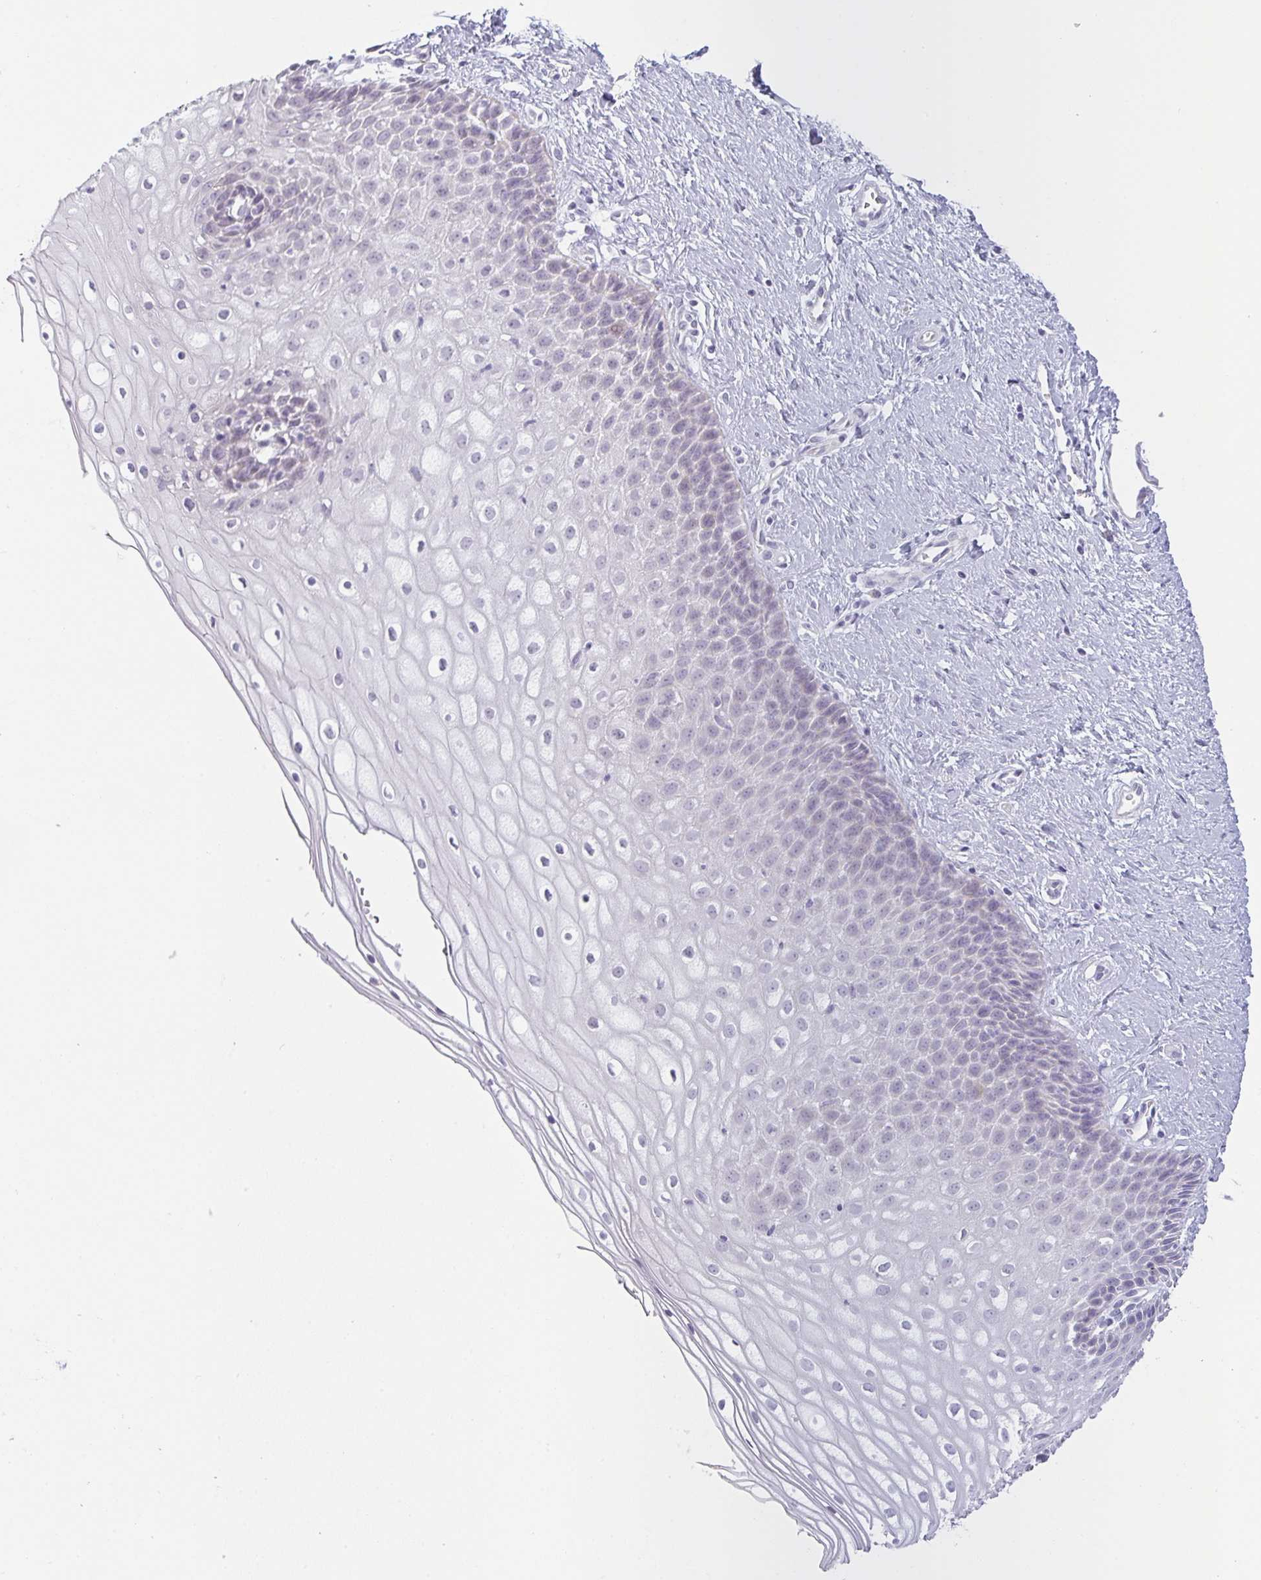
{"staining": {"intensity": "weak", "quantity": "<25%", "location": "cytoplasmic/membranous"}, "tissue": "cervix", "cell_type": "Glandular cells", "image_type": "normal", "snomed": [{"axis": "morphology", "description": "Normal tissue, NOS"}, {"axis": "topography", "description": "Cervix"}], "caption": "Immunohistochemical staining of normal human cervix demonstrates no significant positivity in glandular cells.", "gene": "SIRPB2", "patient": {"sex": "female", "age": 36}}